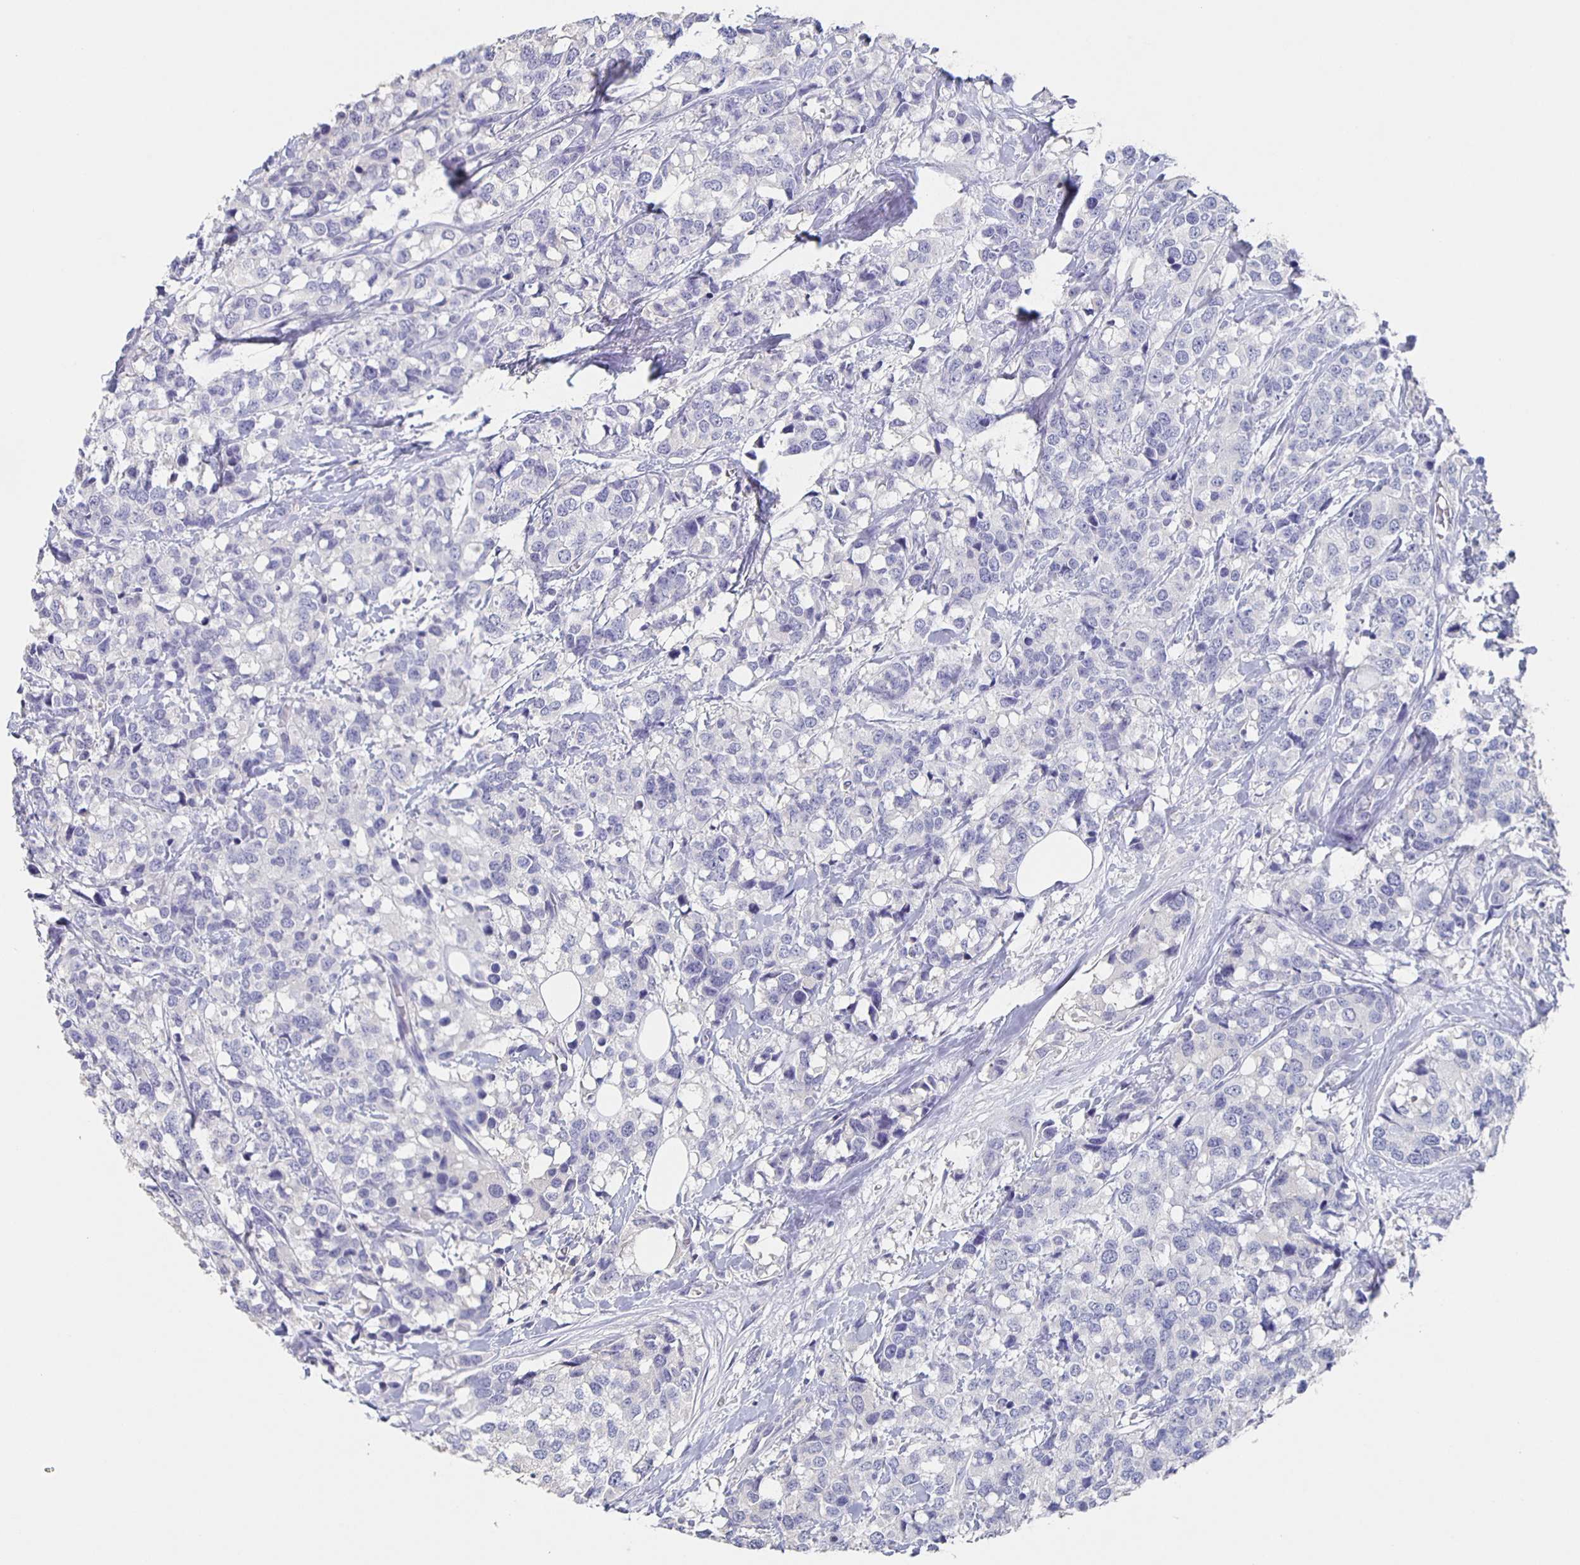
{"staining": {"intensity": "negative", "quantity": "none", "location": "none"}, "tissue": "breast cancer", "cell_type": "Tumor cells", "image_type": "cancer", "snomed": [{"axis": "morphology", "description": "Lobular carcinoma"}, {"axis": "topography", "description": "Breast"}], "caption": "DAB (3,3'-diaminobenzidine) immunohistochemical staining of human lobular carcinoma (breast) displays no significant staining in tumor cells. Brightfield microscopy of immunohistochemistry stained with DAB (3,3'-diaminobenzidine) (brown) and hematoxylin (blue), captured at high magnification.", "gene": "CACNA2D2", "patient": {"sex": "female", "age": 59}}